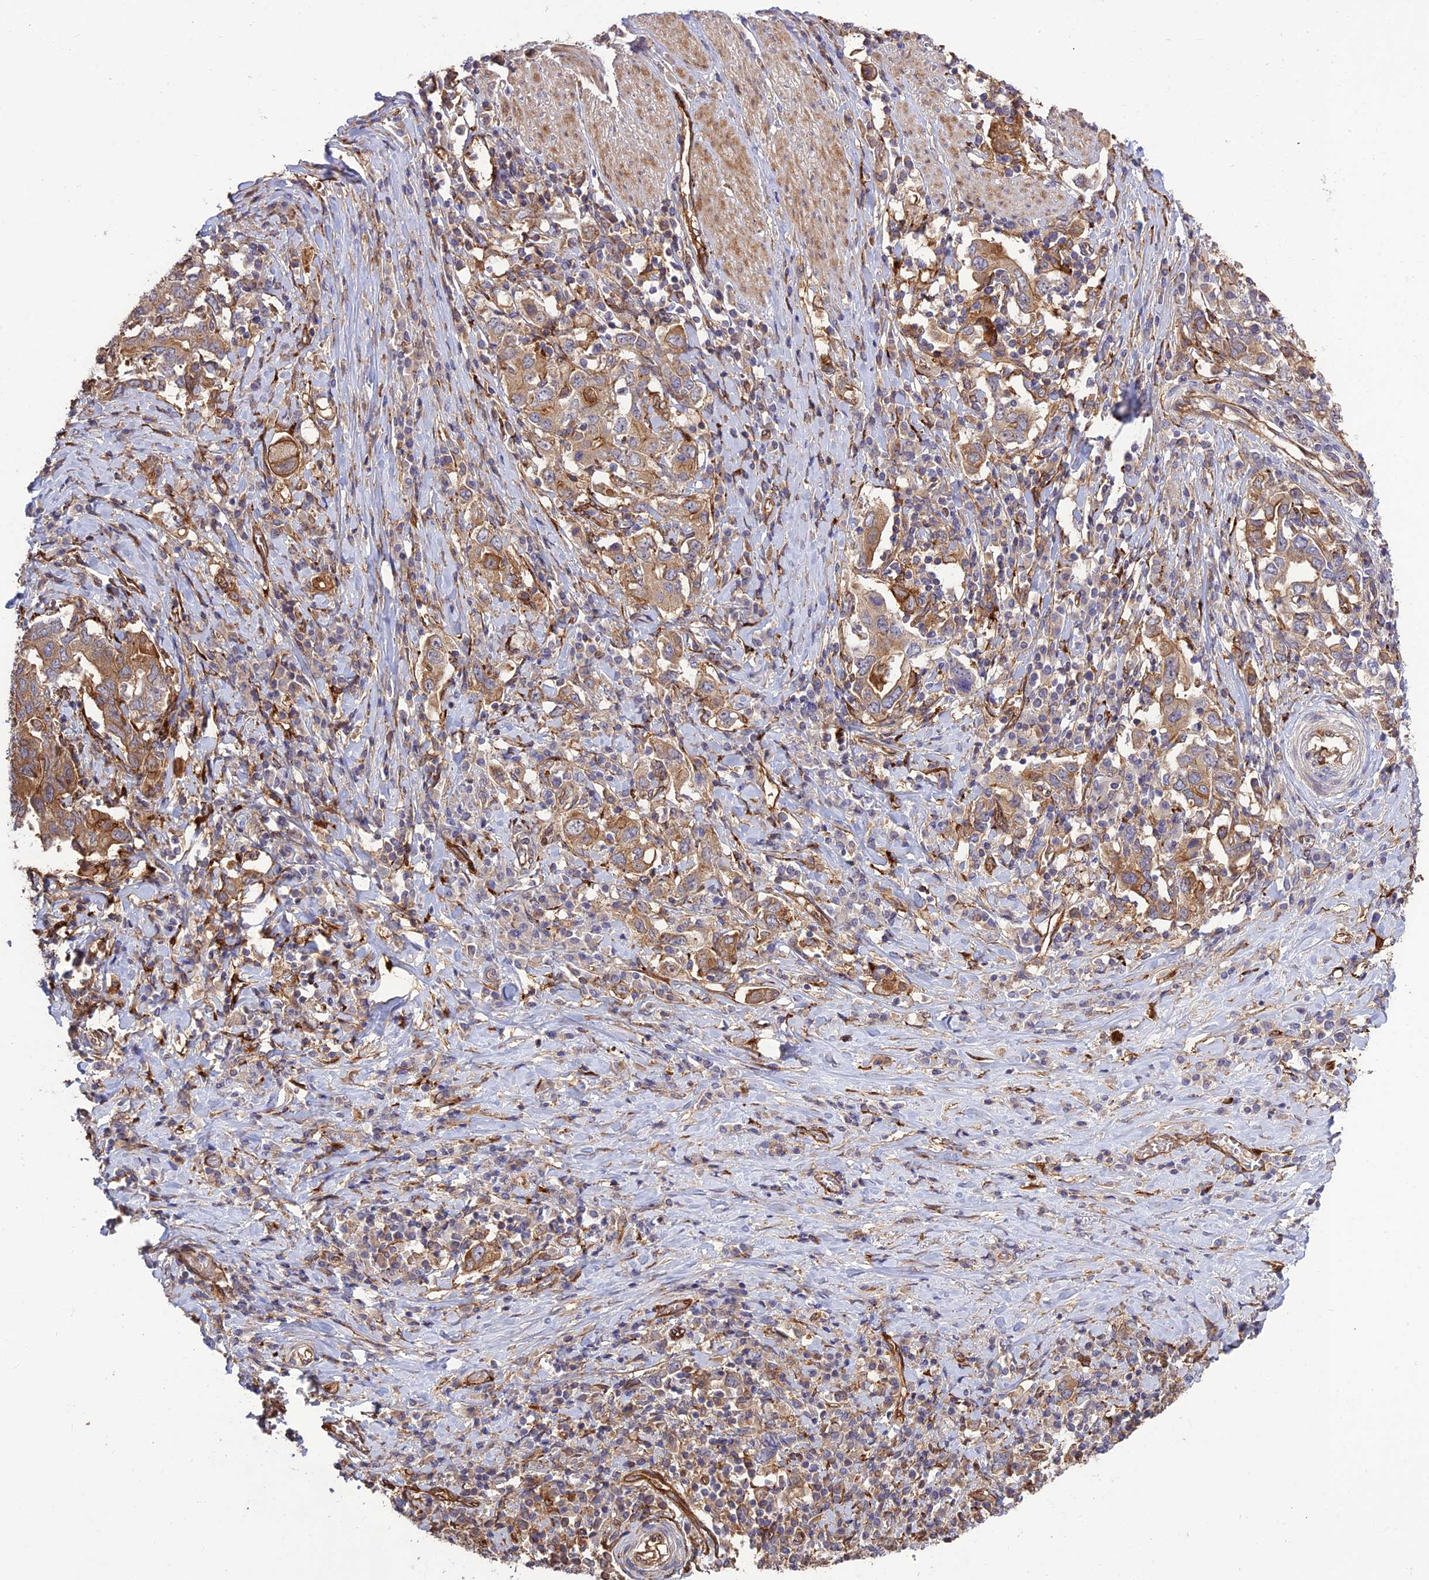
{"staining": {"intensity": "moderate", "quantity": ">75%", "location": "cytoplasmic/membranous"}, "tissue": "stomach cancer", "cell_type": "Tumor cells", "image_type": "cancer", "snomed": [{"axis": "morphology", "description": "Adenocarcinoma, NOS"}, {"axis": "topography", "description": "Stomach, upper"}, {"axis": "topography", "description": "Stomach"}], "caption": "Protein staining displays moderate cytoplasmic/membranous positivity in about >75% of tumor cells in adenocarcinoma (stomach).", "gene": "CRTAP", "patient": {"sex": "male", "age": 62}}